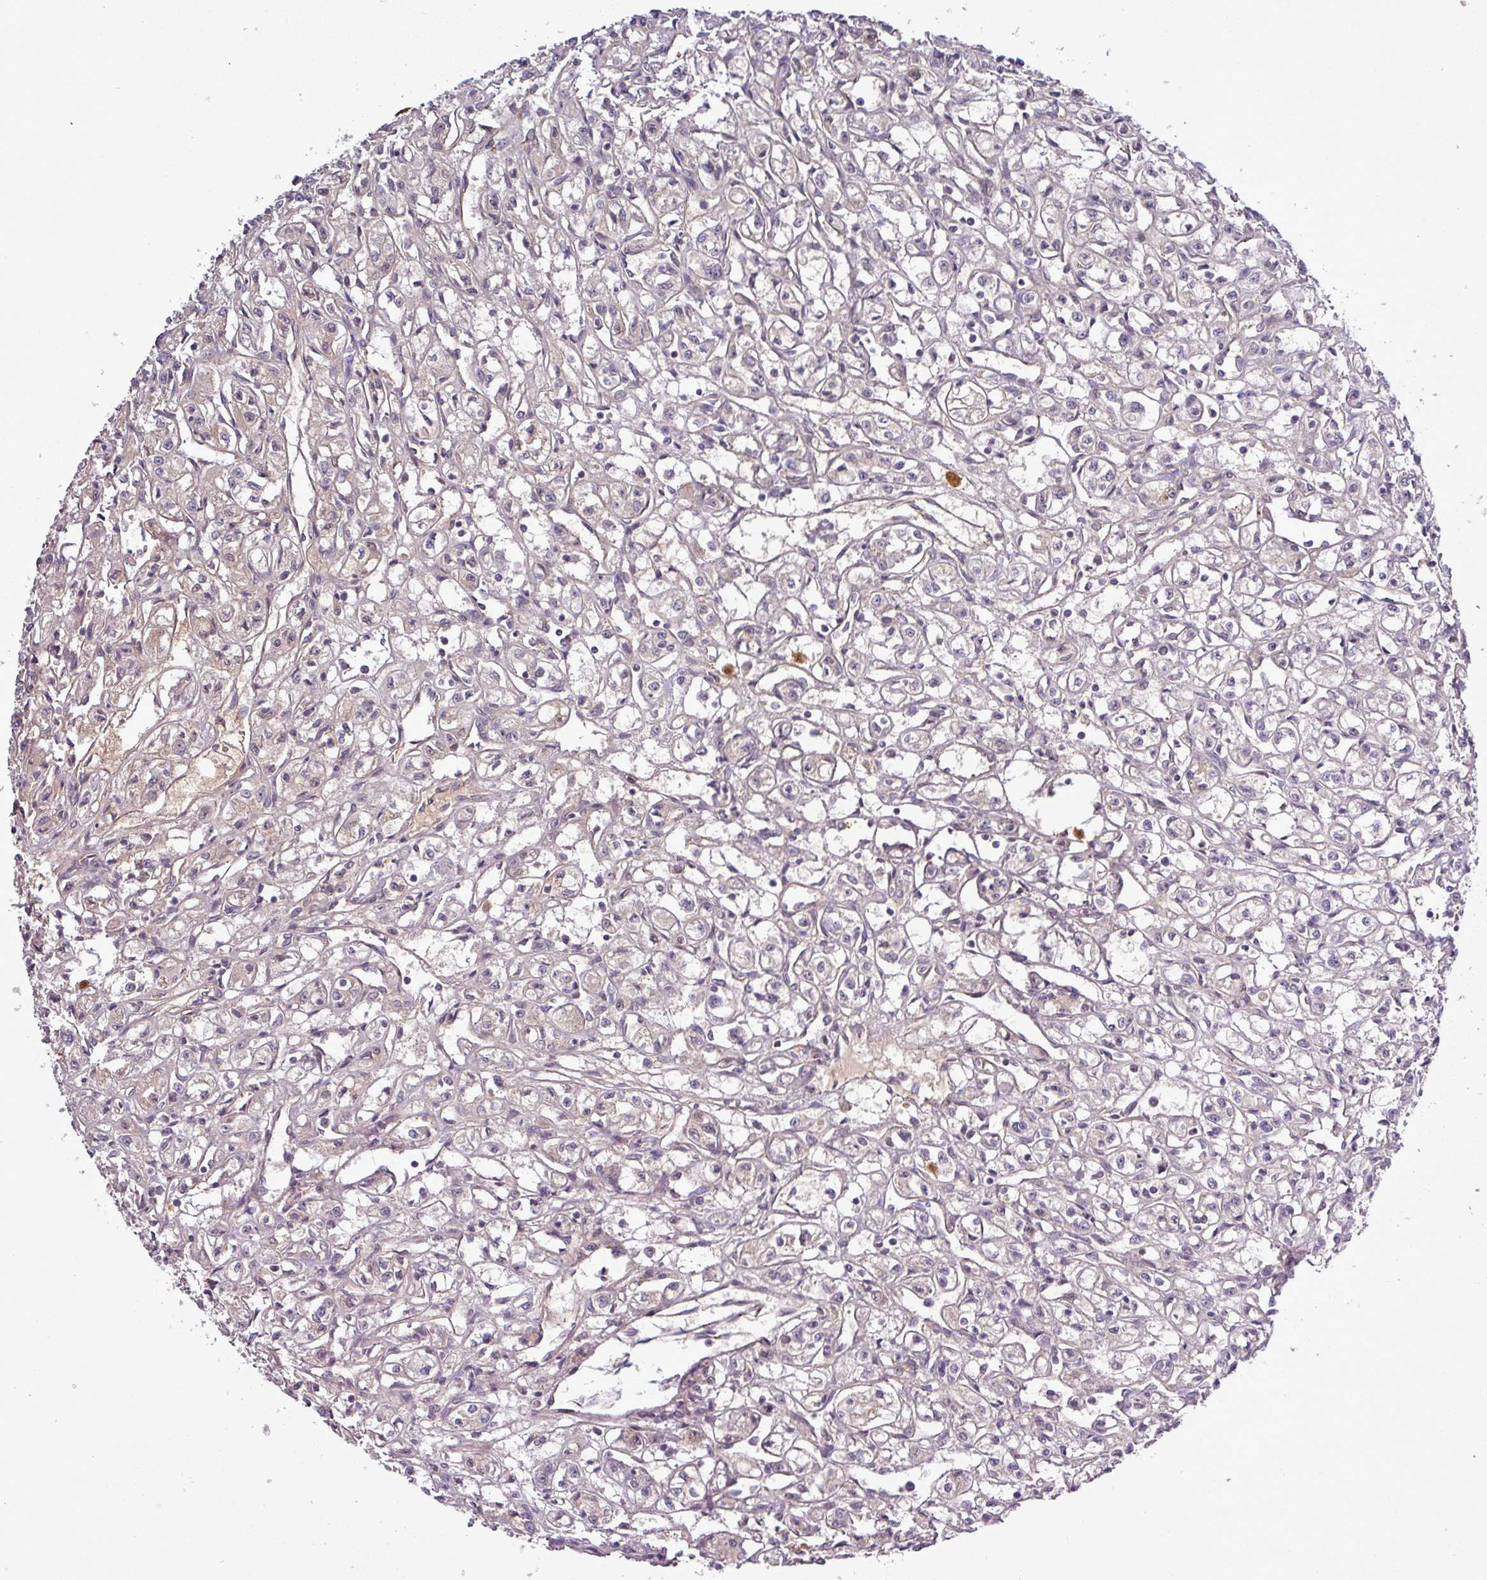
{"staining": {"intensity": "negative", "quantity": "none", "location": "none"}, "tissue": "renal cancer", "cell_type": "Tumor cells", "image_type": "cancer", "snomed": [{"axis": "morphology", "description": "Adenocarcinoma, NOS"}, {"axis": "topography", "description": "Kidney"}], "caption": "Immunohistochemistry (IHC) image of neoplastic tissue: renal cancer stained with DAB (3,3'-diaminobenzidine) shows no significant protein staining in tumor cells. (DAB (3,3'-diaminobenzidine) IHC with hematoxylin counter stain).", "gene": "PCDH1", "patient": {"sex": "male", "age": 56}}